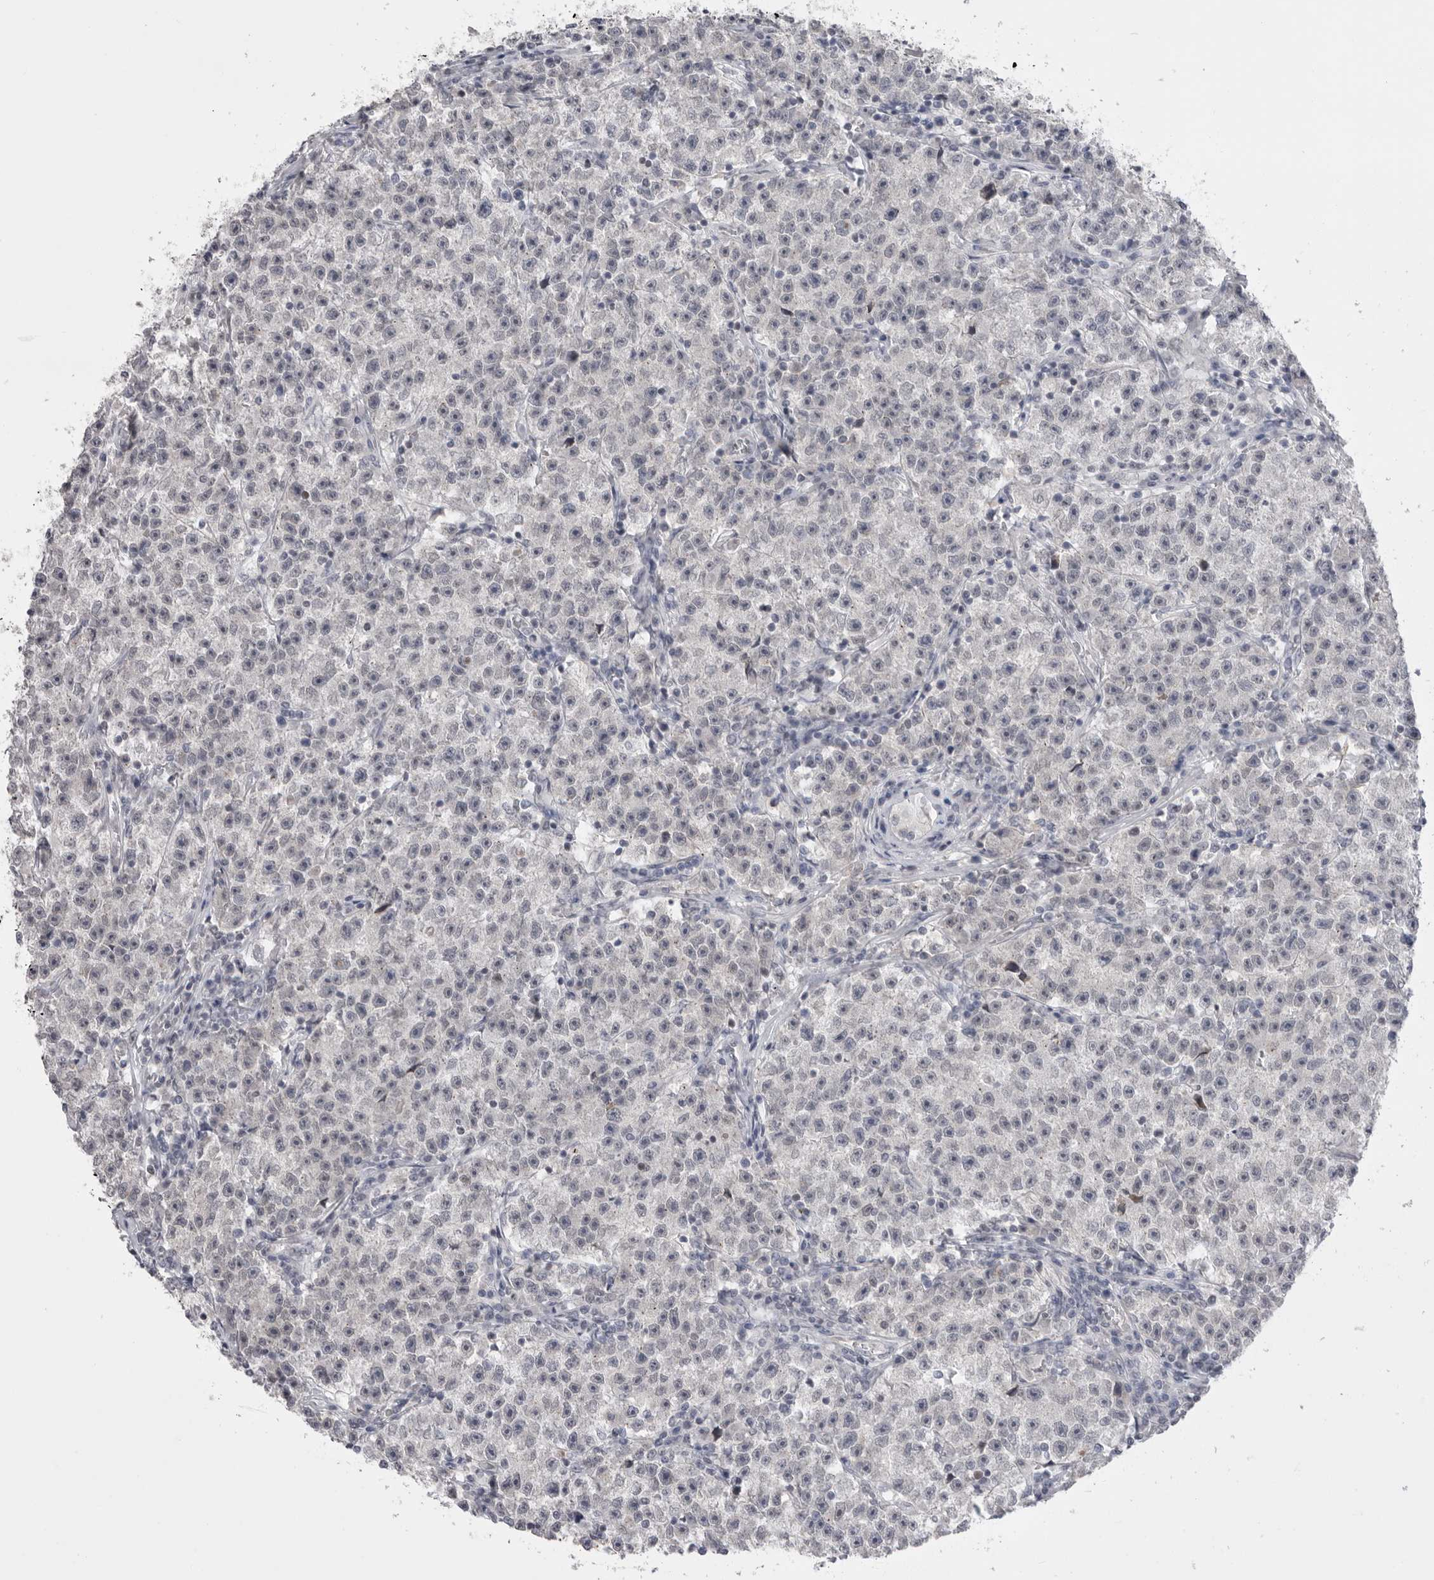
{"staining": {"intensity": "negative", "quantity": "none", "location": "none"}, "tissue": "testis cancer", "cell_type": "Tumor cells", "image_type": "cancer", "snomed": [{"axis": "morphology", "description": "Seminoma, NOS"}, {"axis": "topography", "description": "Testis"}], "caption": "Human seminoma (testis) stained for a protein using immunohistochemistry (IHC) demonstrates no positivity in tumor cells.", "gene": "ZBTB7B", "patient": {"sex": "male", "age": 22}}